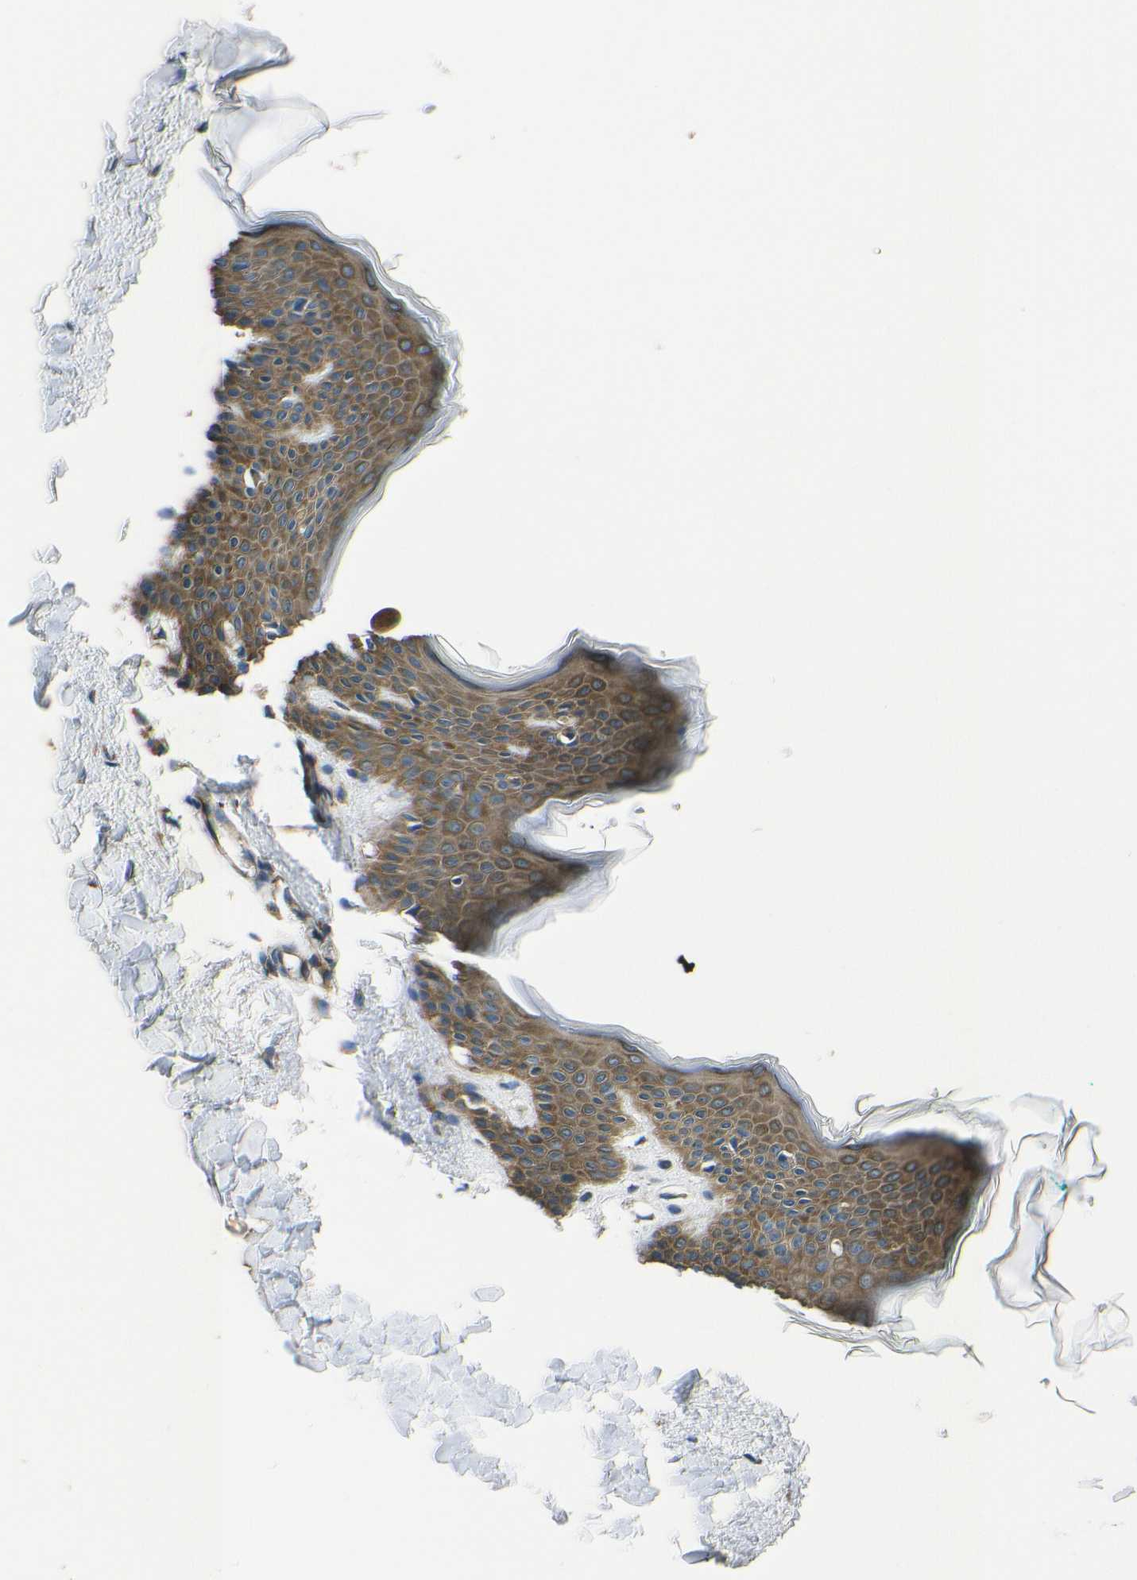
{"staining": {"intensity": "moderate", "quantity": ">75%", "location": "cytoplasmic/membranous"}, "tissue": "skin", "cell_type": "Fibroblasts", "image_type": "normal", "snomed": [{"axis": "morphology", "description": "Normal tissue, NOS"}, {"axis": "topography", "description": "Skin"}], "caption": "The histopathology image shows staining of normal skin, revealing moderate cytoplasmic/membranous protein expression (brown color) within fibroblasts.", "gene": "RPSA", "patient": {"sex": "female", "age": 17}}